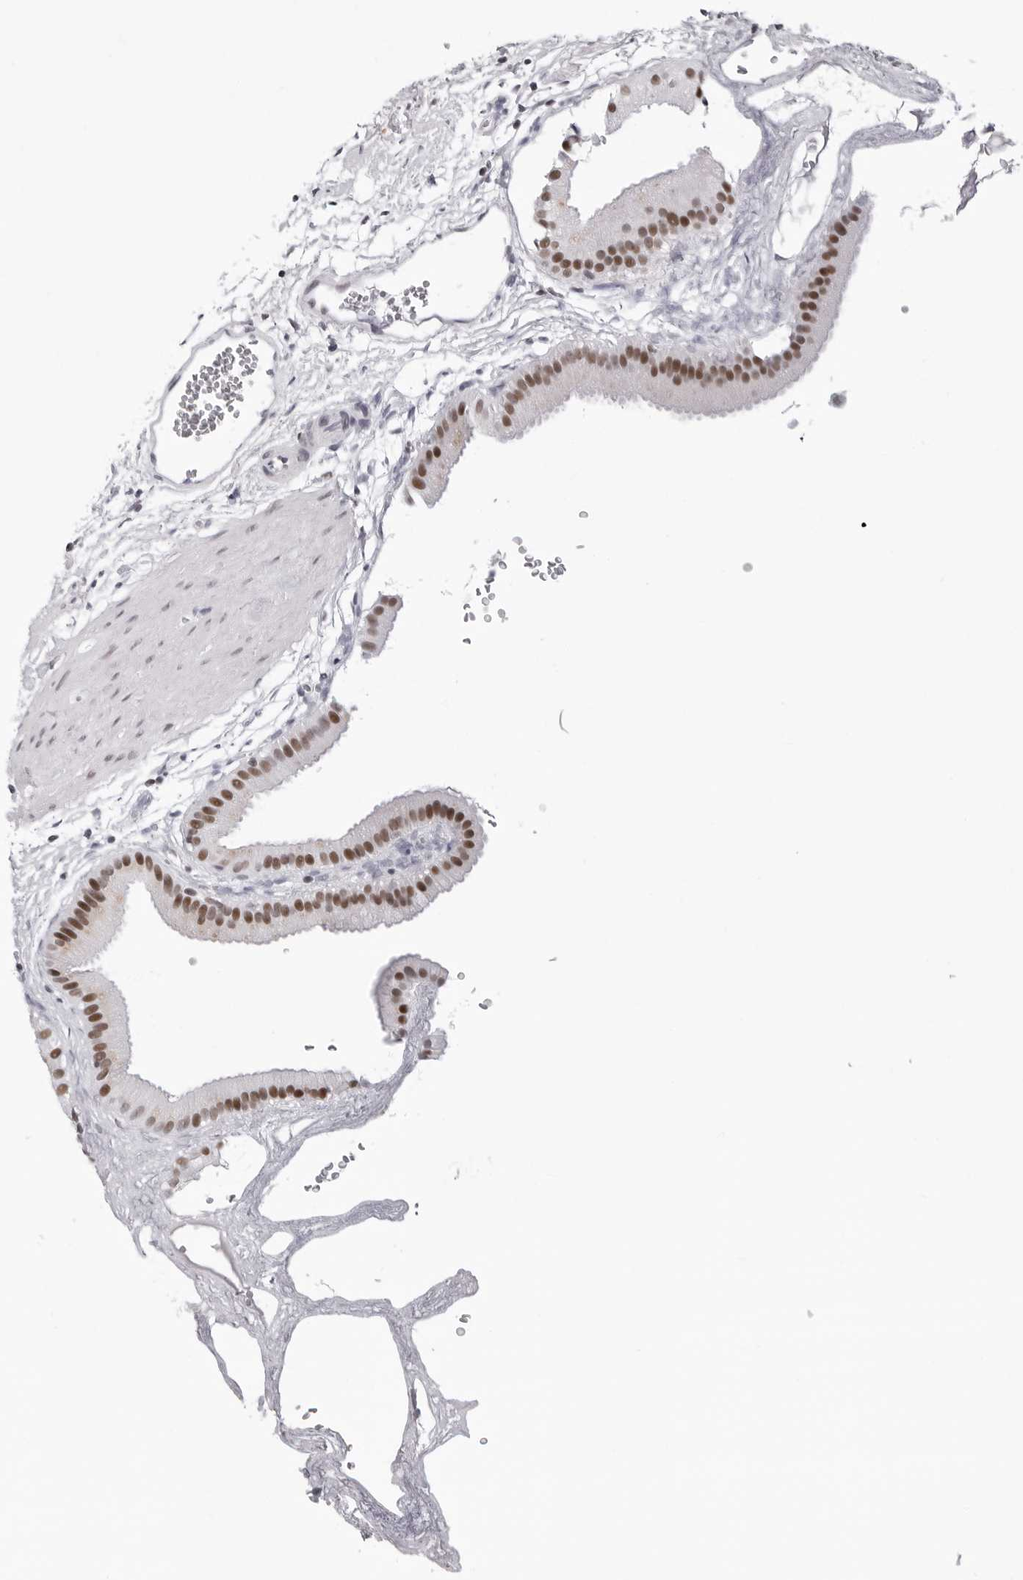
{"staining": {"intensity": "moderate", "quantity": "25%-75%", "location": "nuclear"}, "tissue": "gallbladder", "cell_type": "Glandular cells", "image_type": "normal", "snomed": [{"axis": "morphology", "description": "Normal tissue, NOS"}, {"axis": "topography", "description": "Gallbladder"}], "caption": "Immunohistochemical staining of benign gallbladder shows moderate nuclear protein expression in about 25%-75% of glandular cells.", "gene": "SF3B4", "patient": {"sex": "female", "age": 64}}